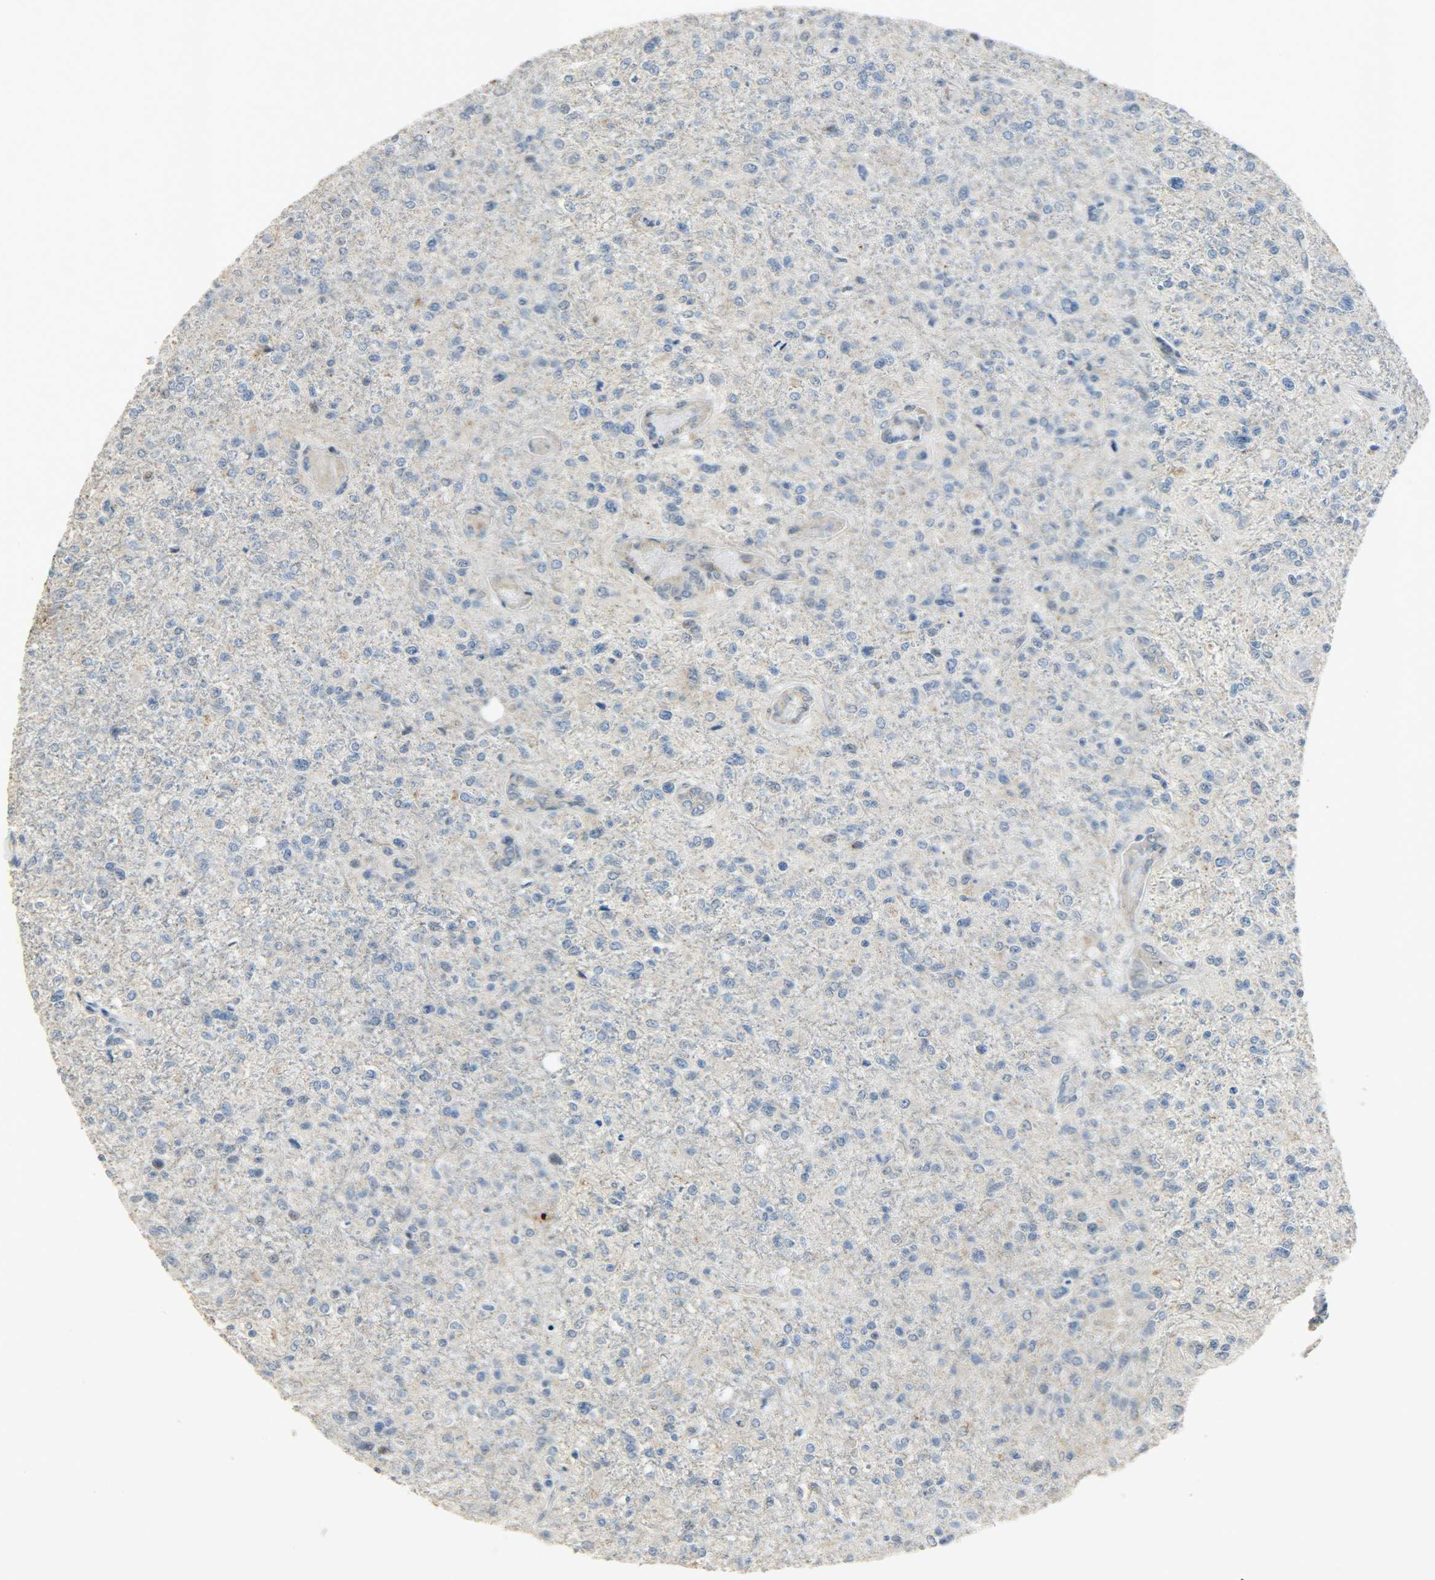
{"staining": {"intensity": "negative", "quantity": "none", "location": "none"}, "tissue": "glioma", "cell_type": "Tumor cells", "image_type": "cancer", "snomed": [{"axis": "morphology", "description": "Glioma, malignant, High grade"}, {"axis": "topography", "description": "Cerebral cortex"}], "caption": "Malignant glioma (high-grade) was stained to show a protein in brown. There is no significant expression in tumor cells.", "gene": "GIT2", "patient": {"sex": "male", "age": 76}}